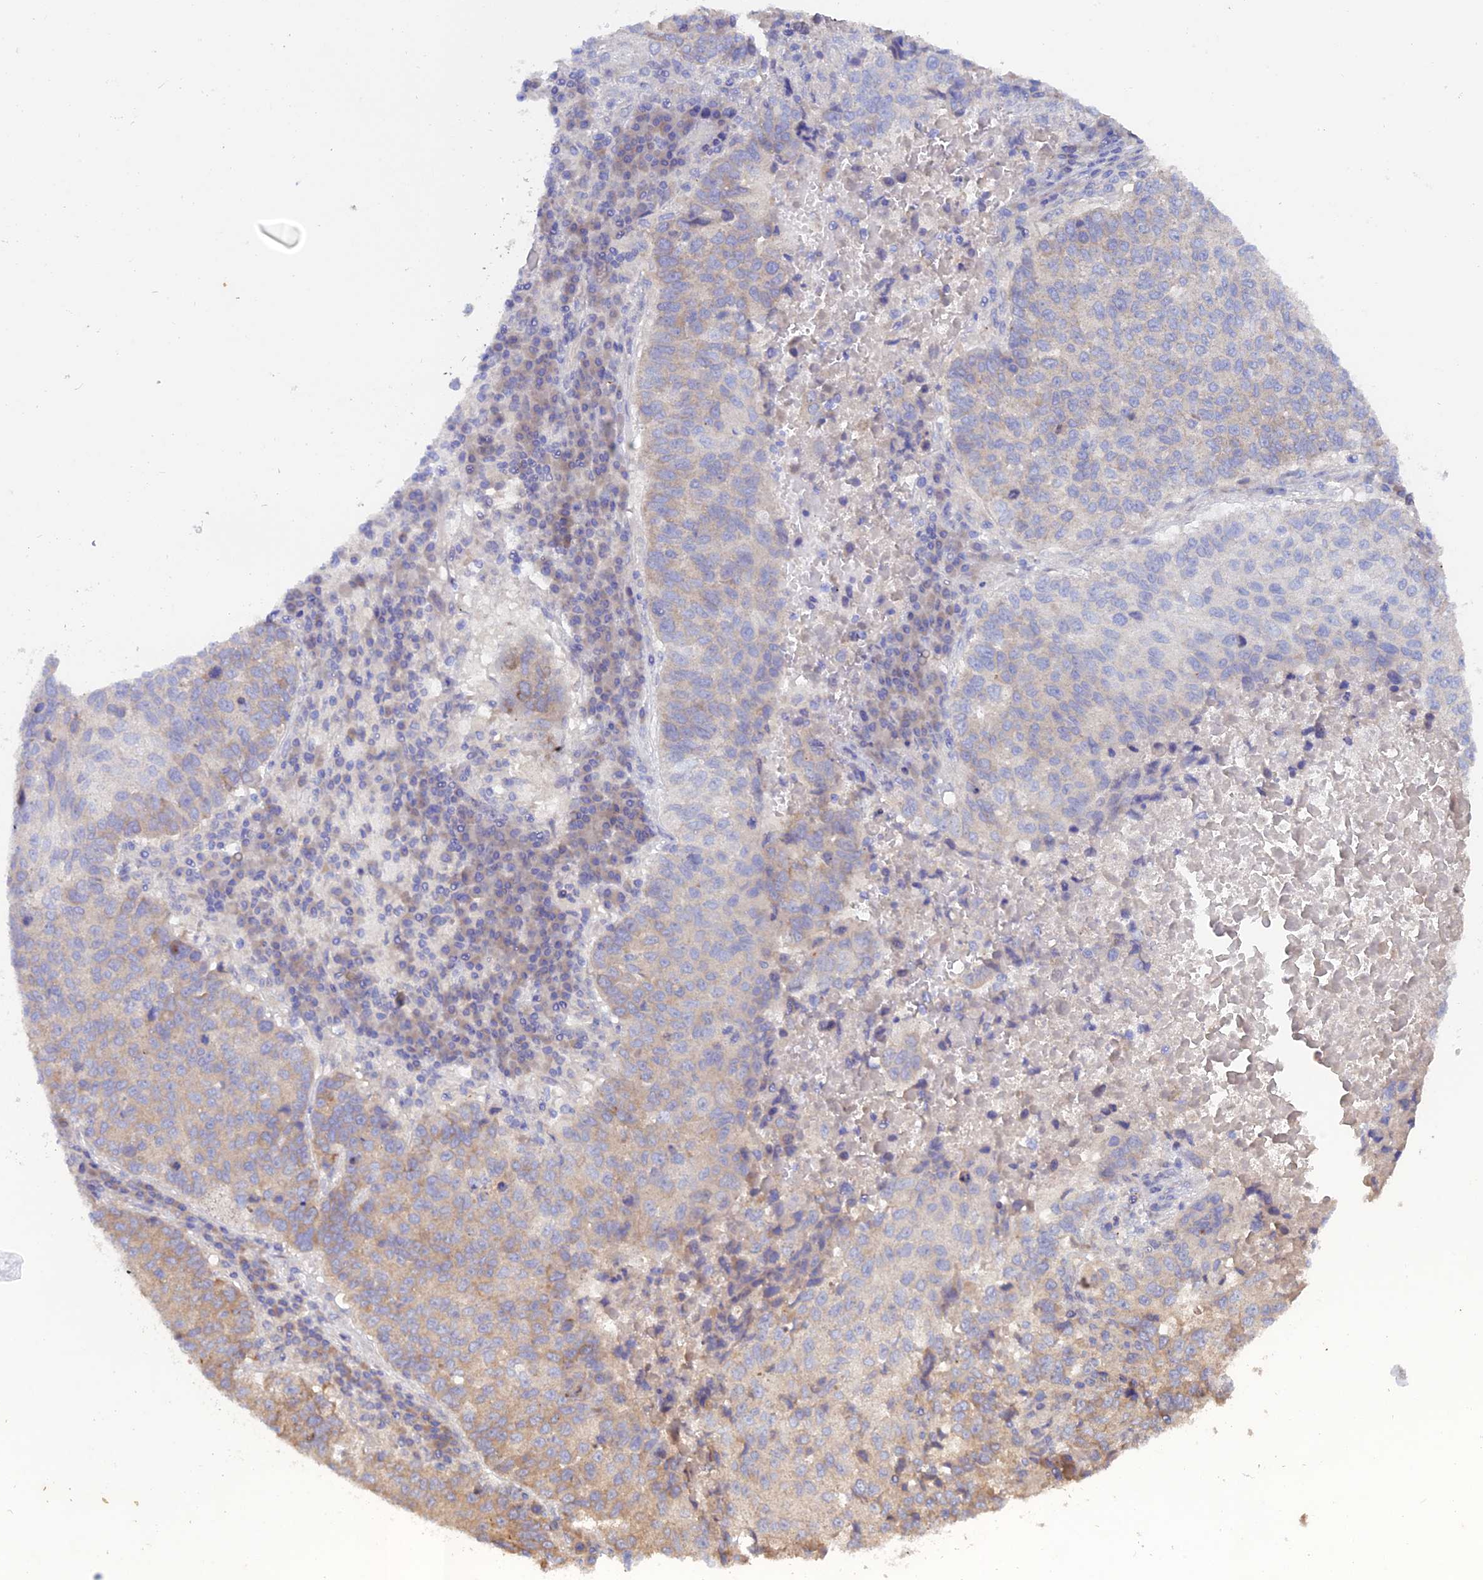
{"staining": {"intensity": "weak", "quantity": "<25%", "location": "cytoplasmic/membranous"}, "tissue": "lung cancer", "cell_type": "Tumor cells", "image_type": "cancer", "snomed": [{"axis": "morphology", "description": "Squamous cell carcinoma, NOS"}, {"axis": "topography", "description": "Lung"}], "caption": "The immunohistochemistry (IHC) micrograph has no significant expression in tumor cells of lung cancer (squamous cell carcinoma) tissue. The staining was performed using DAB (3,3'-diaminobenzidine) to visualize the protein expression in brown, while the nuclei were stained in blue with hematoxylin (Magnification: 20x).", "gene": "TENT4B", "patient": {"sex": "male", "age": 73}}